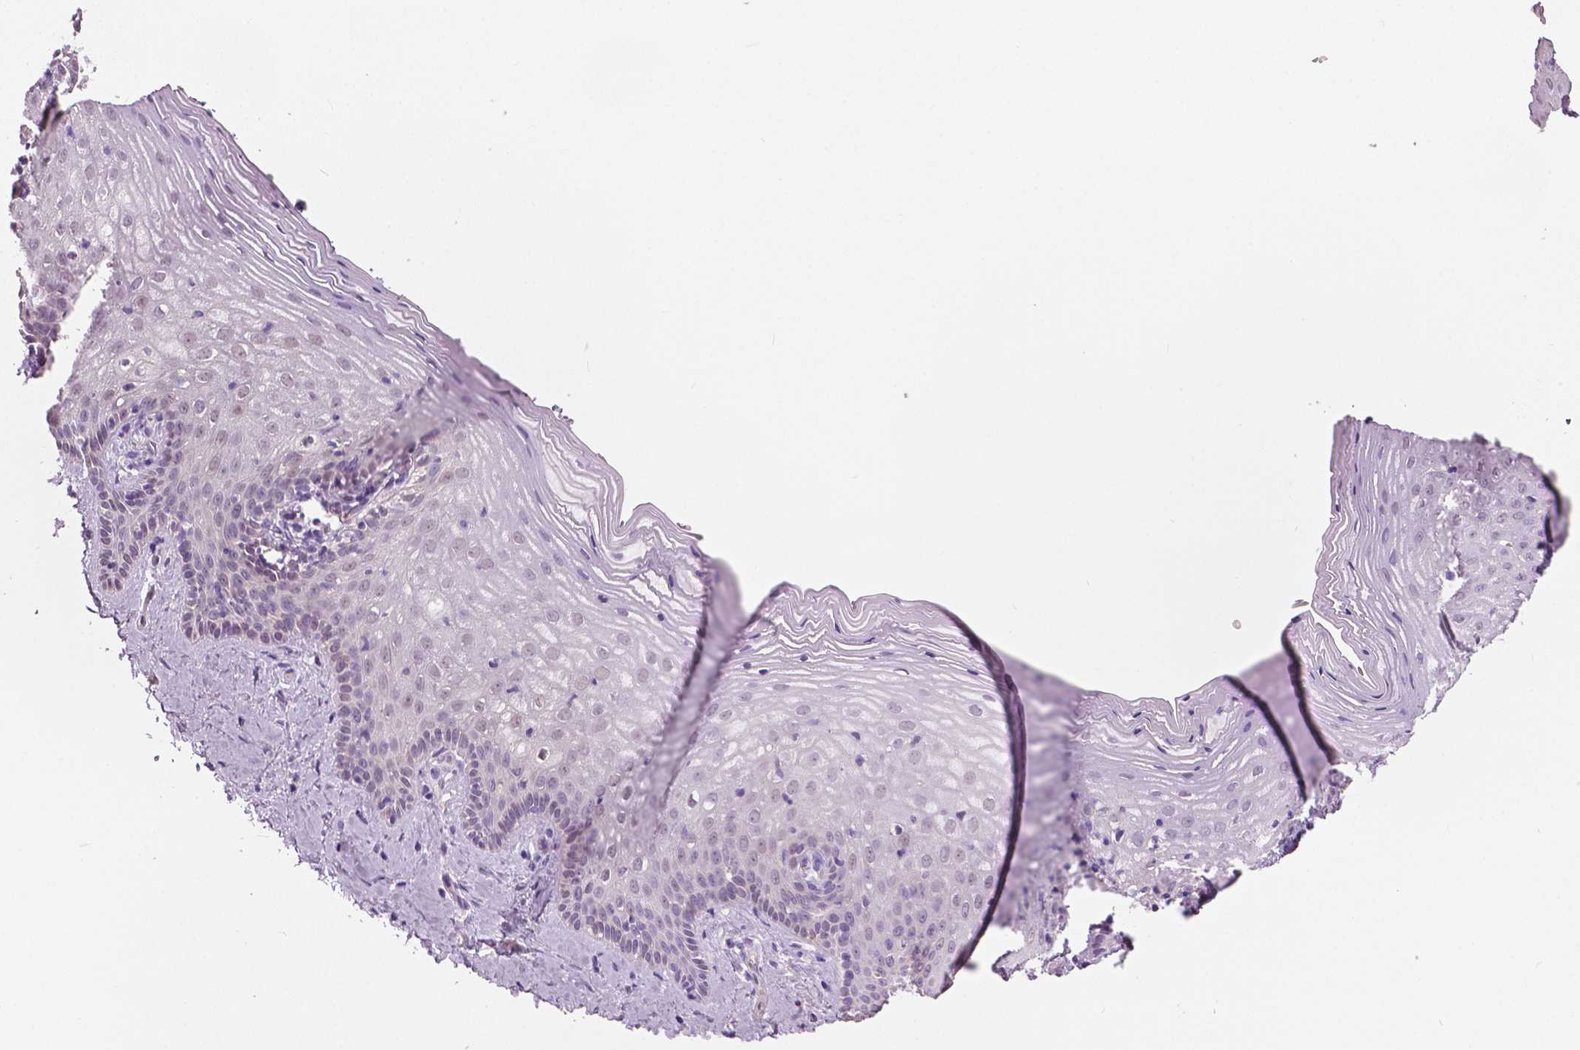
{"staining": {"intensity": "weak", "quantity": "<25%", "location": "nuclear"}, "tissue": "vagina", "cell_type": "Squamous epithelial cells", "image_type": "normal", "snomed": [{"axis": "morphology", "description": "Normal tissue, NOS"}, {"axis": "topography", "description": "Vagina"}], "caption": "A micrograph of vagina stained for a protein demonstrates no brown staining in squamous epithelial cells.", "gene": "TKFC", "patient": {"sex": "female", "age": 45}}